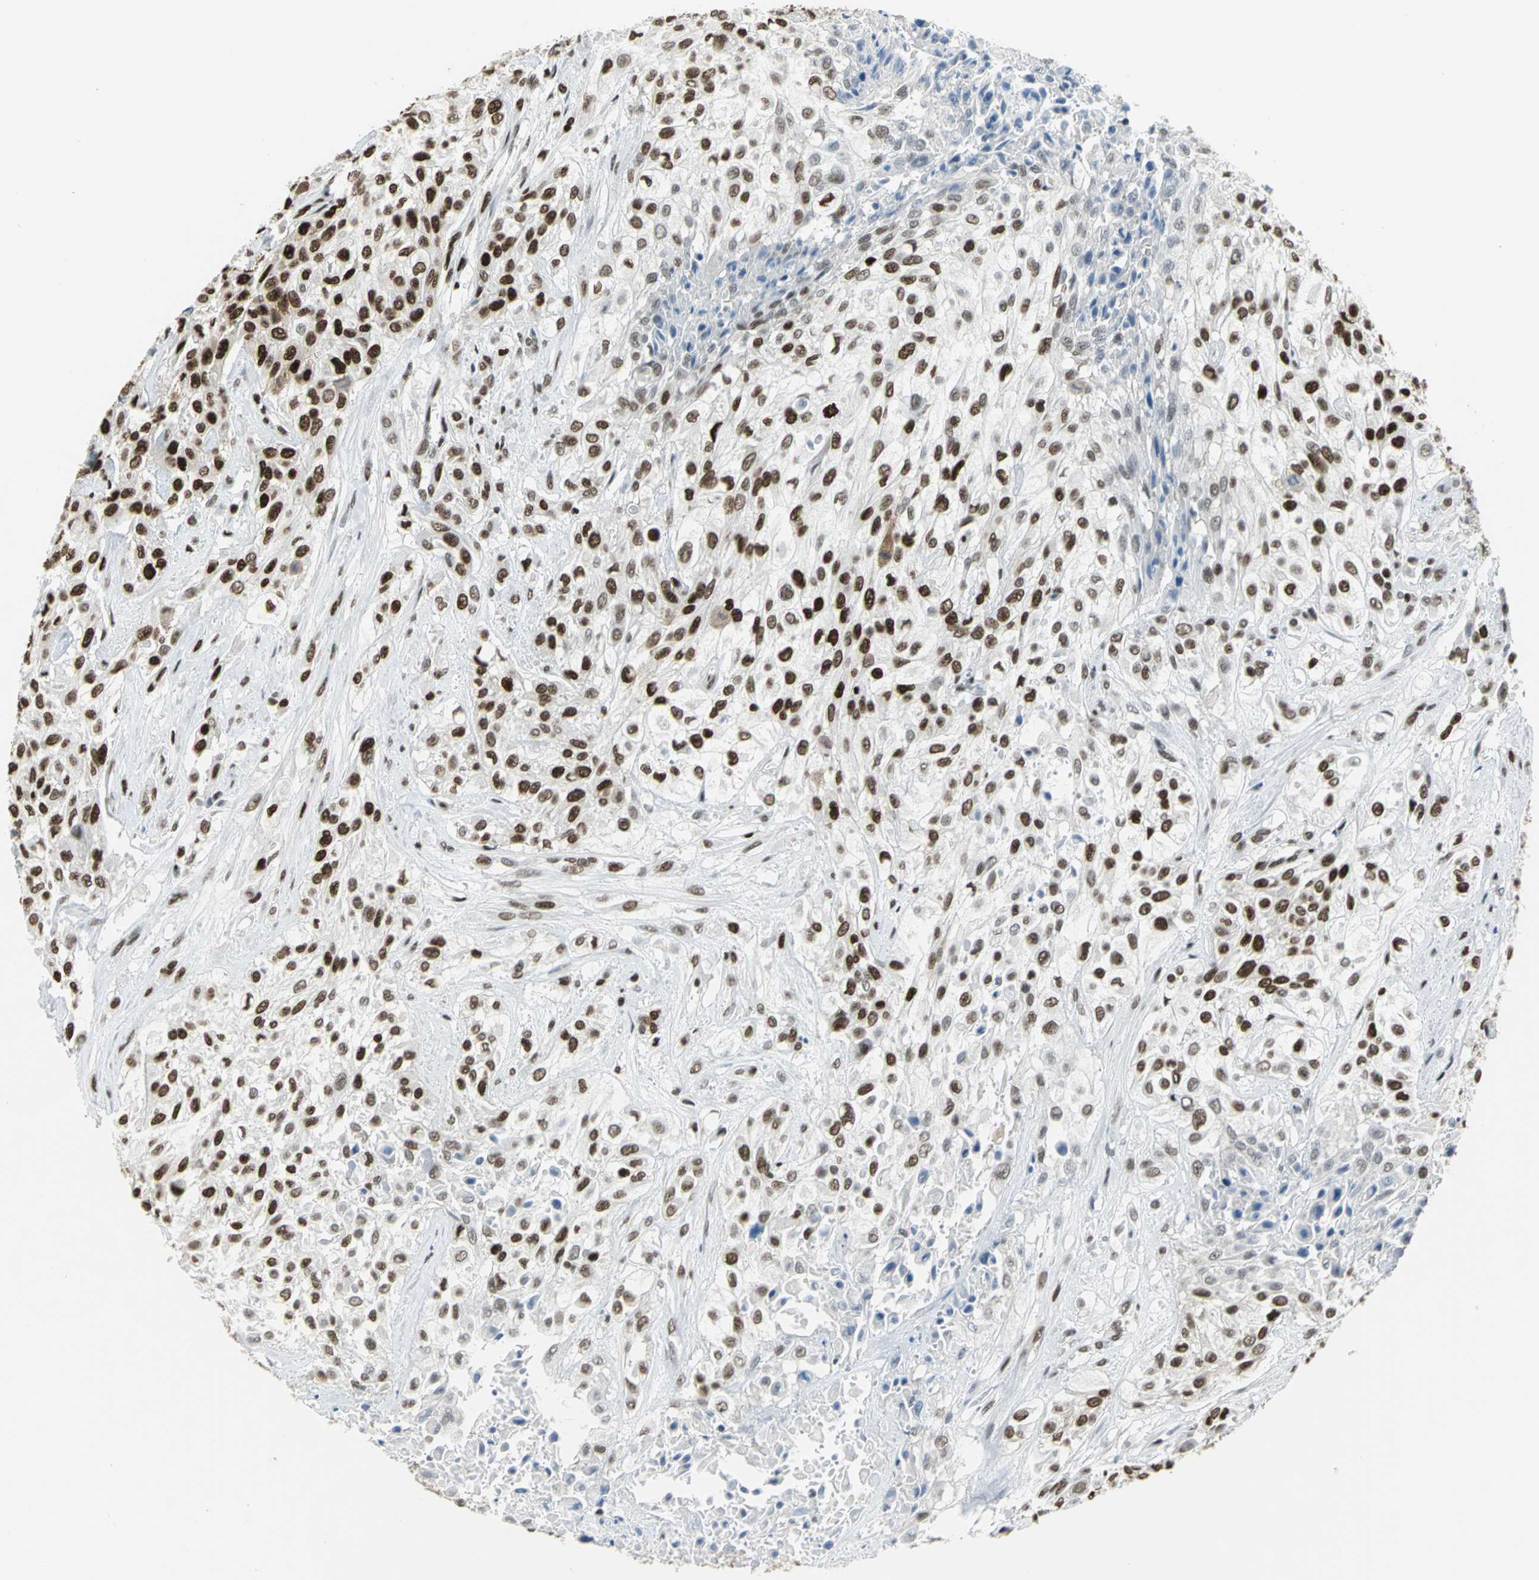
{"staining": {"intensity": "strong", "quantity": ">75%", "location": "nuclear"}, "tissue": "urothelial cancer", "cell_type": "Tumor cells", "image_type": "cancer", "snomed": [{"axis": "morphology", "description": "Urothelial carcinoma, High grade"}, {"axis": "topography", "description": "Urinary bladder"}], "caption": "Approximately >75% of tumor cells in urothelial carcinoma (high-grade) demonstrate strong nuclear protein staining as visualized by brown immunohistochemical staining.", "gene": "HNRNPD", "patient": {"sex": "male", "age": 57}}